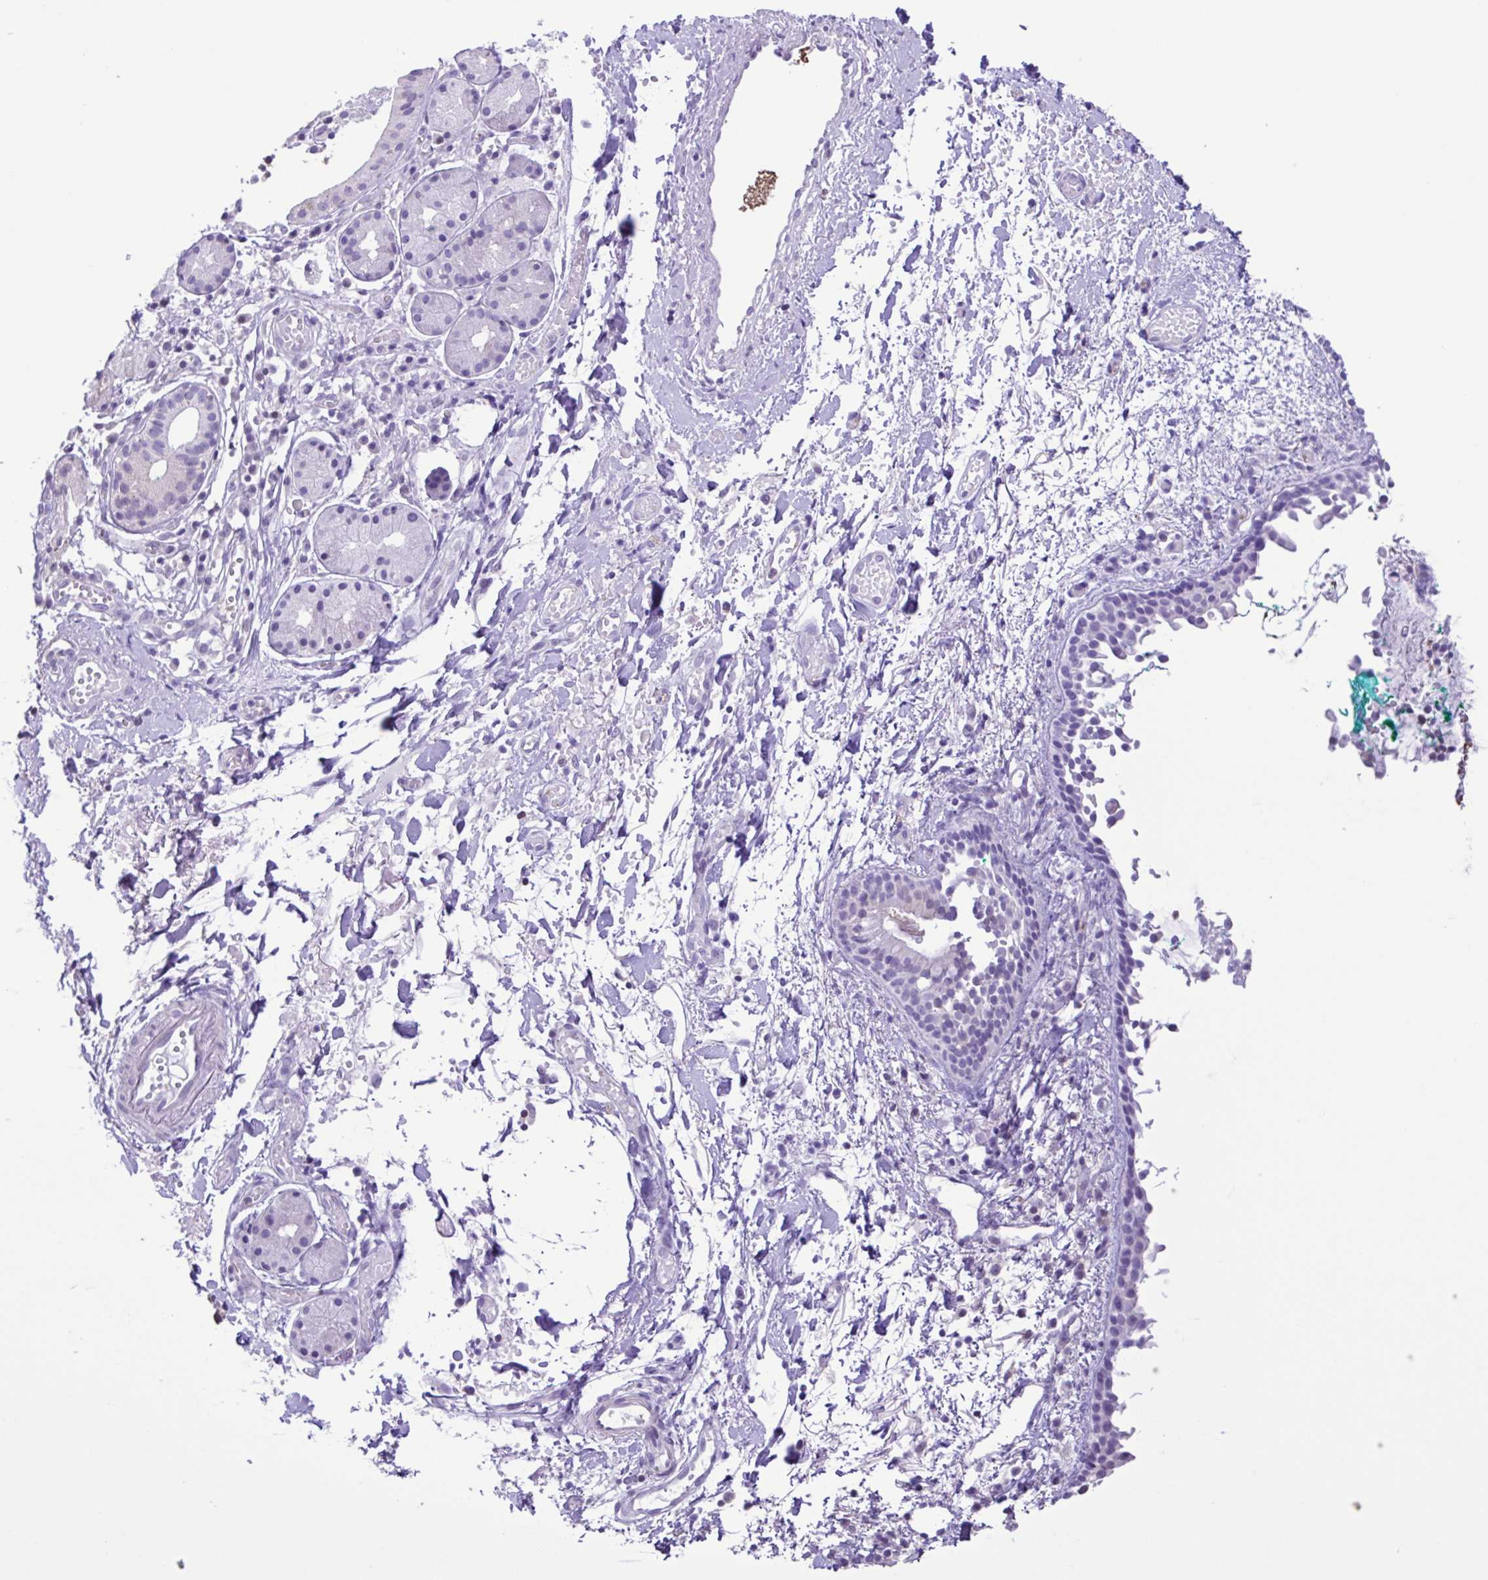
{"staining": {"intensity": "negative", "quantity": "none", "location": "none"}, "tissue": "nasopharynx", "cell_type": "Respiratory epithelial cells", "image_type": "normal", "snomed": [{"axis": "morphology", "description": "Normal tissue, NOS"}, {"axis": "morphology", "description": "Basal cell carcinoma"}, {"axis": "topography", "description": "Cartilage tissue"}, {"axis": "topography", "description": "Nasopharynx"}, {"axis": "topography", "description": "Oral tissue"}], "caption": "This is a image of immunohistochemistry staining of benign nasopharynx, which shows no positivity in respiratory epithelial cells.", "gene": "CYP17A1", "patient": {"sex": "female", "age": 77}}